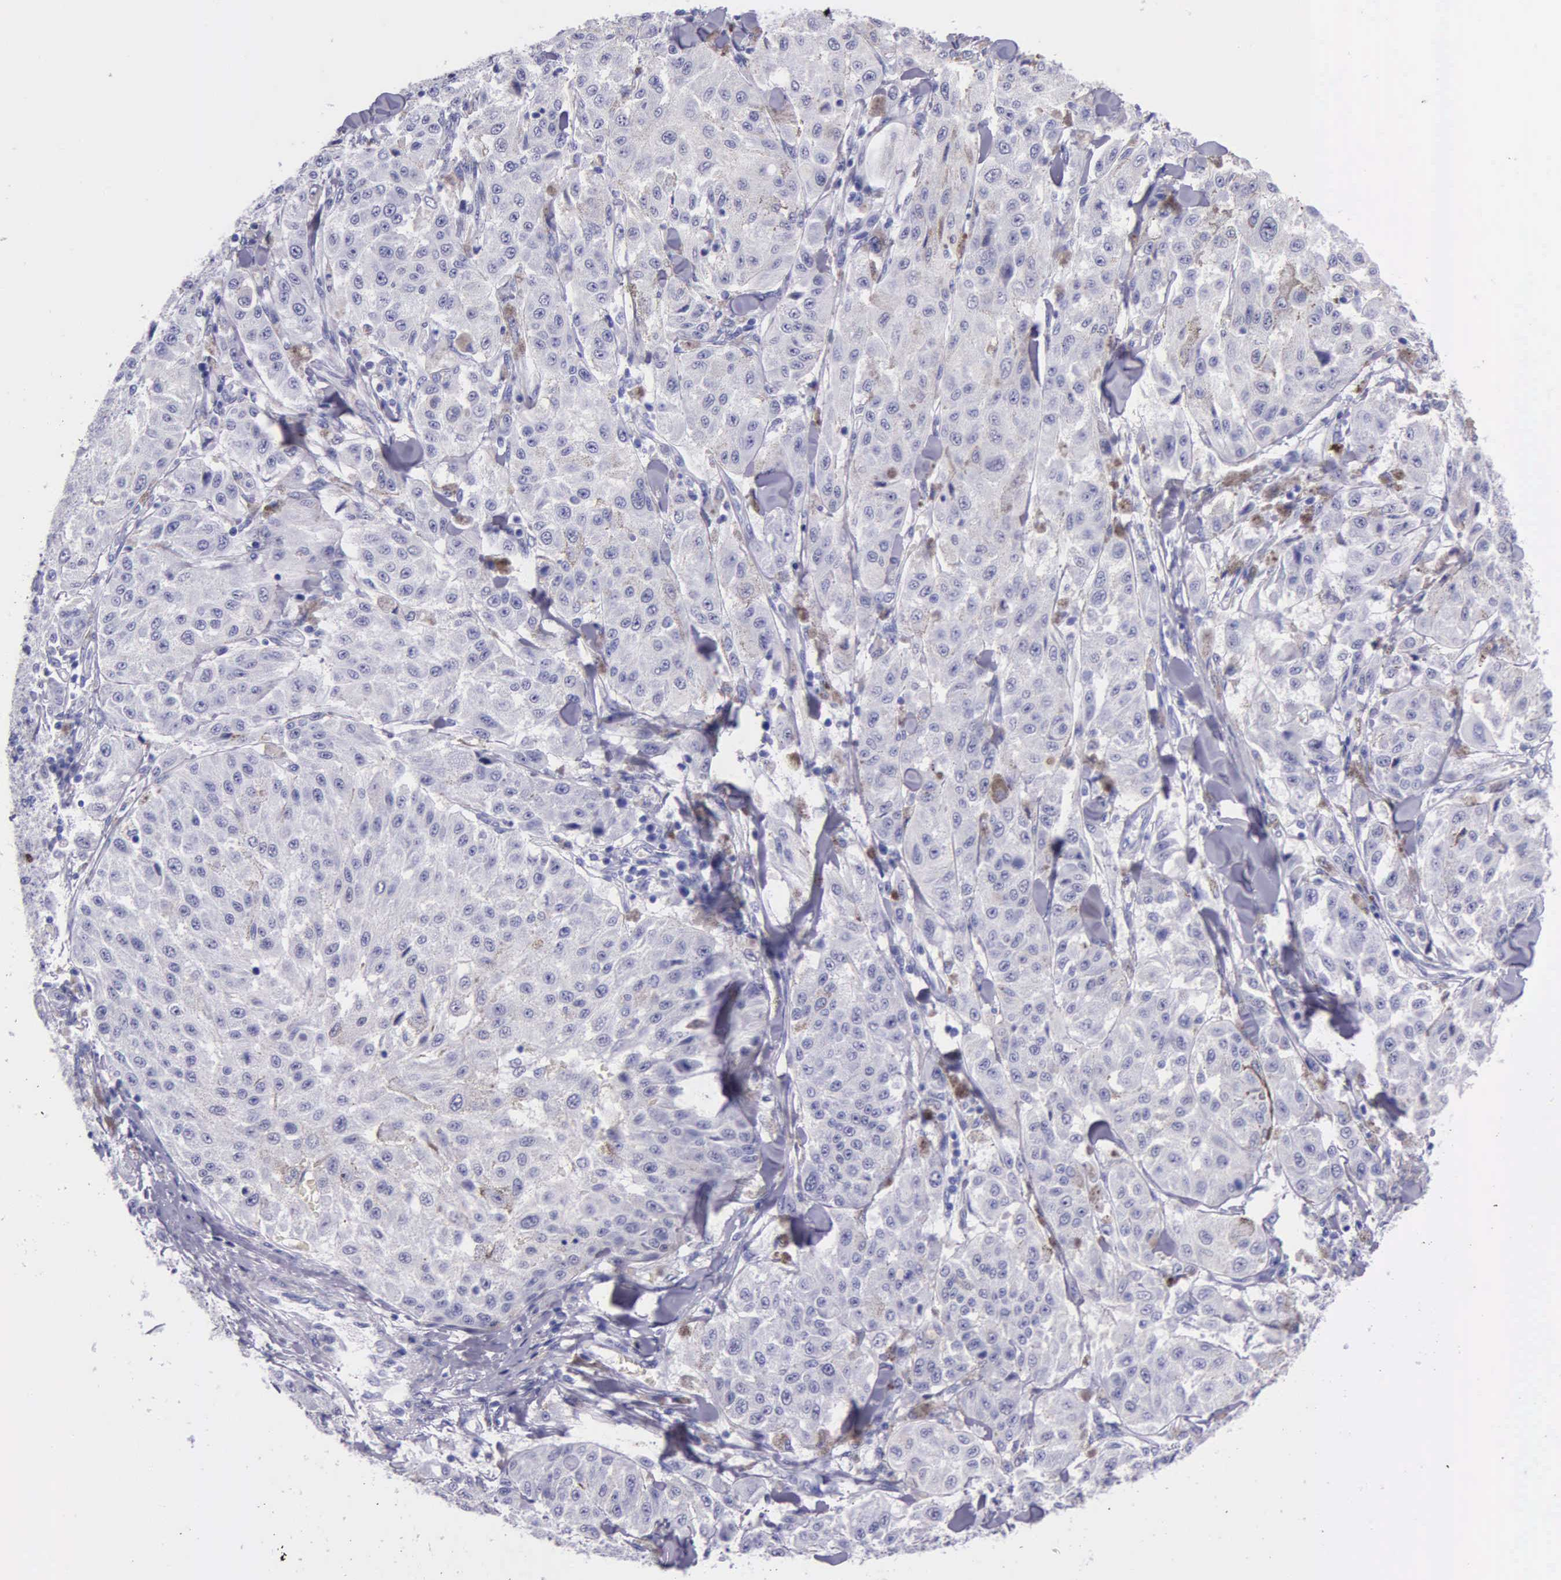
{"staining": {"intensity": "negative", "quantity": "none", "location": "none"}, "tissue": "melanoma", "cell_type": "Tumor cells", "image_type": "cancer", "snomed": [{"axis": "morphology", "description": "Malignant melanoma, NOS"}, {"axis": "topography", "description": "Skin"}], "caption": "This is a micrograph of immunohistochemistry (IHC) staining of melanoma, which shows no staining in tumor cells.", "gene": "KLK3", "patient": {"sex": "female", "age": 64}}